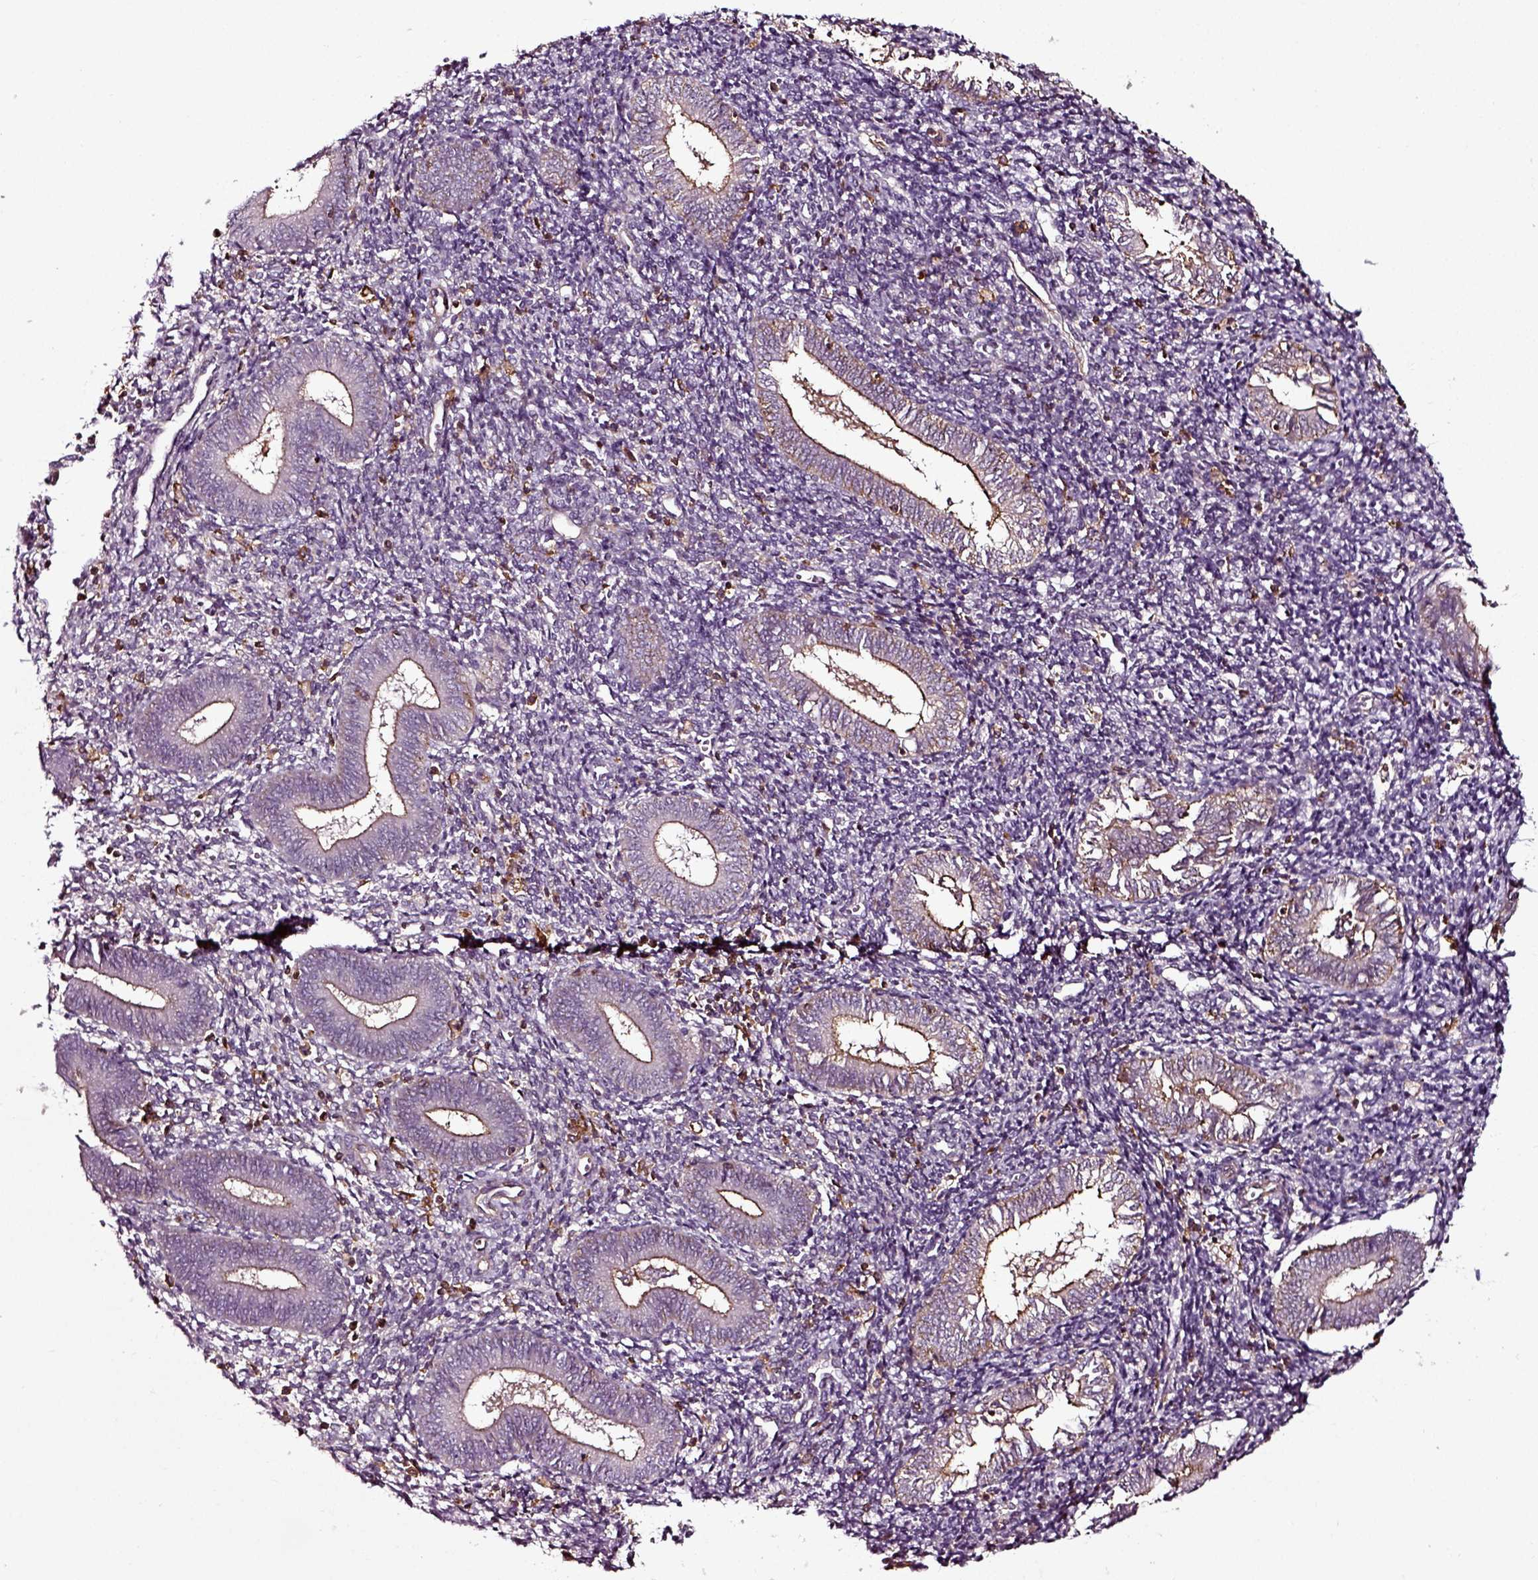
{"staining": {"intensity": "negative", "quantity": "none", "location": "none"}, "tissue": "endometrium", "cell_type": "Cells in endometrial stroma", "image_type": "normal", "snomed": [{"axis": "morphology", "description": "Normal tissue, NOS"}, {"axis": "topography", "description": "Endometrium"}], "caption": "The micrograph shows no significant positivity in cells in endometrial stroma of endometrium.", "gene": "RHOF", "patient": {"sex": "female", "age": 25}}